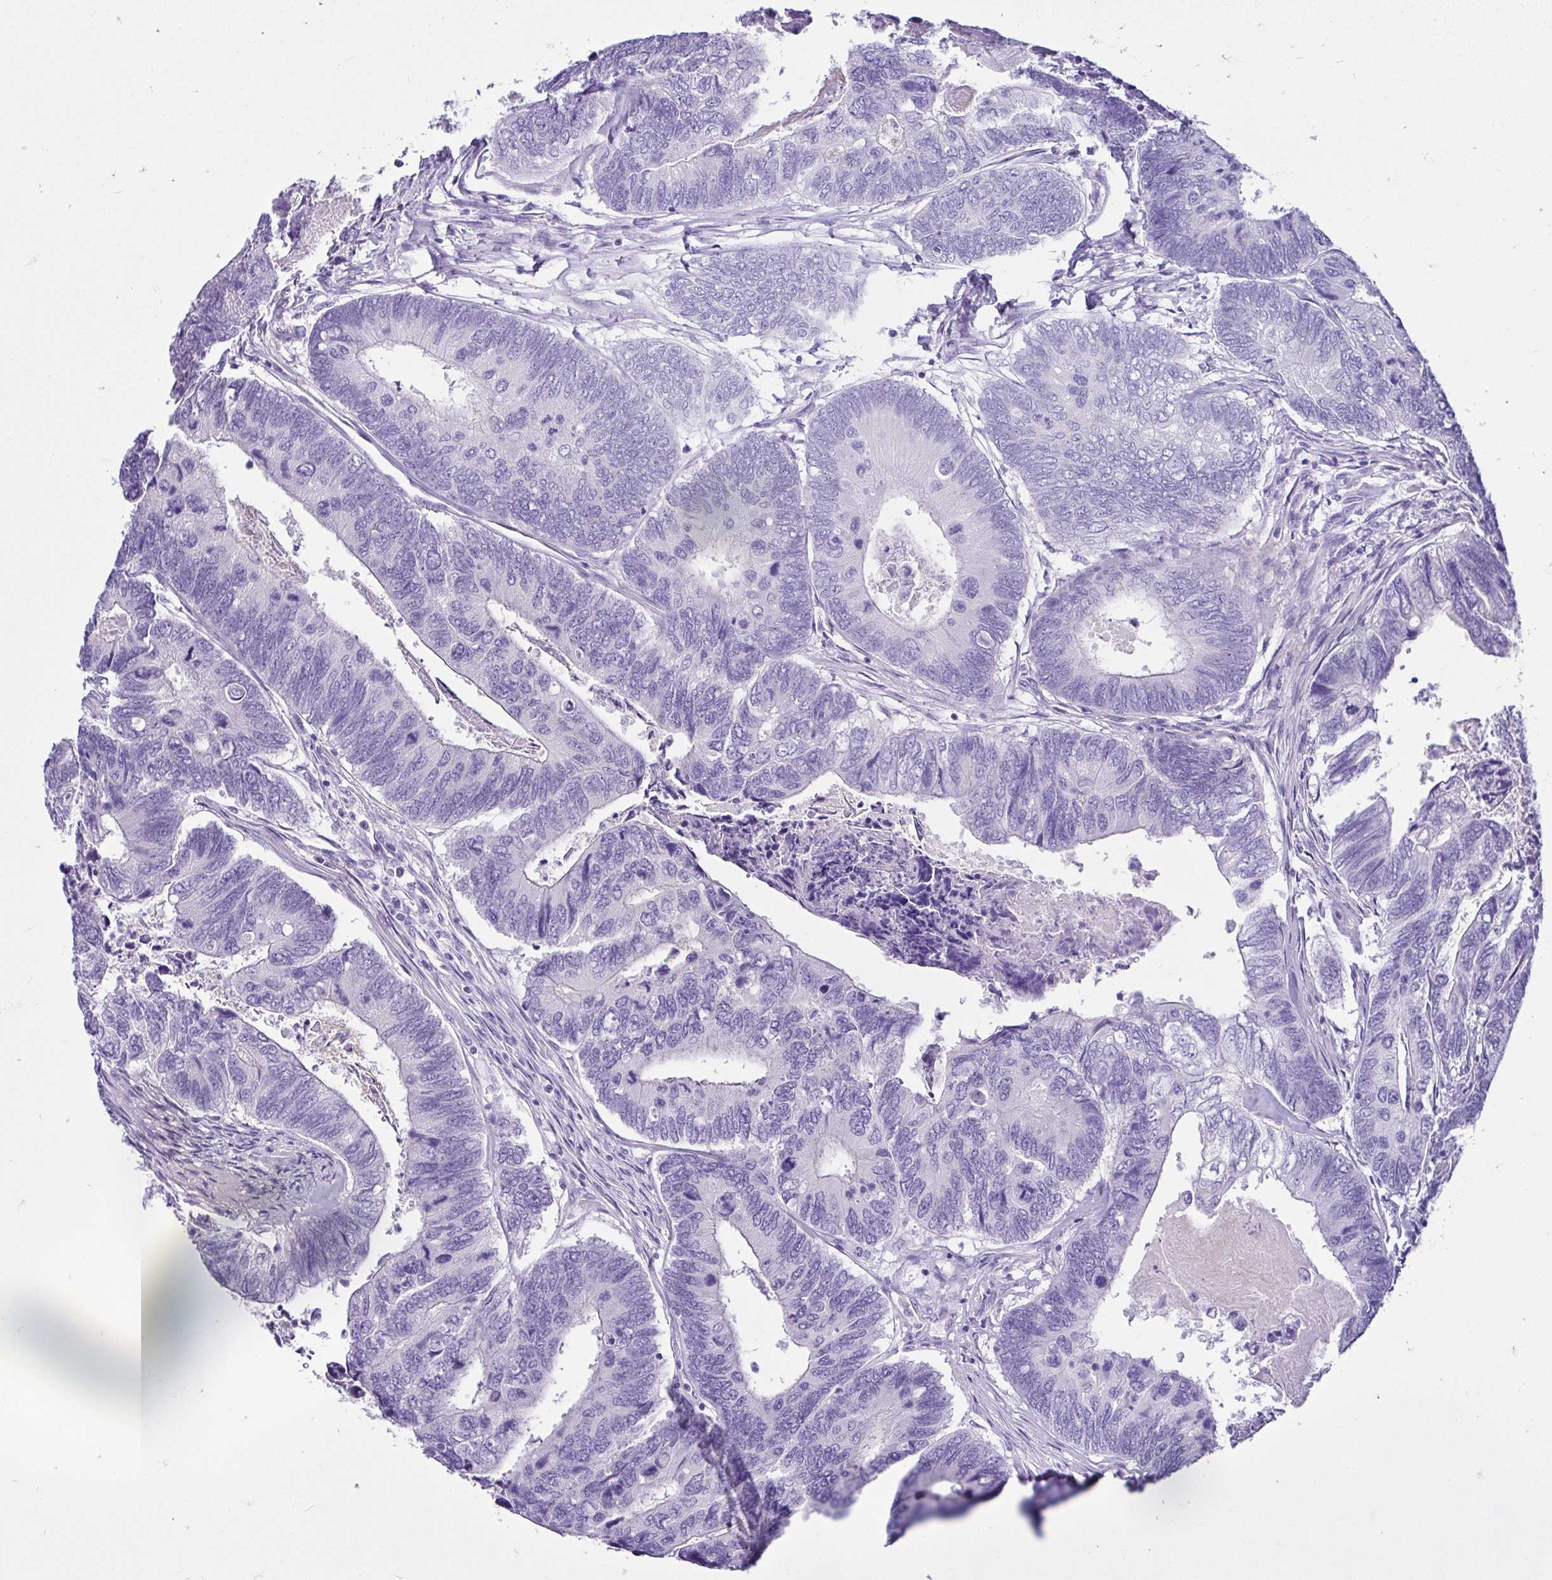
{"staining": {"intensity": "negative", "quantity": "none", "location": "none"}, "tissue": "colorectal cancer", "cell_type": "Tumor cells", "image_type": "cancer", "snomed": [{"axis": "morphology", "description": "Adenocarcinoma, NOS"}, {"axis": "topography", "description": "Colon"}], "caption": "IHC of colorectal adenocarcinoma demonstrates no positivity in tumor cells.", "gene": "CYP19A1", "patient": {"sex": "female", "age": 67}}